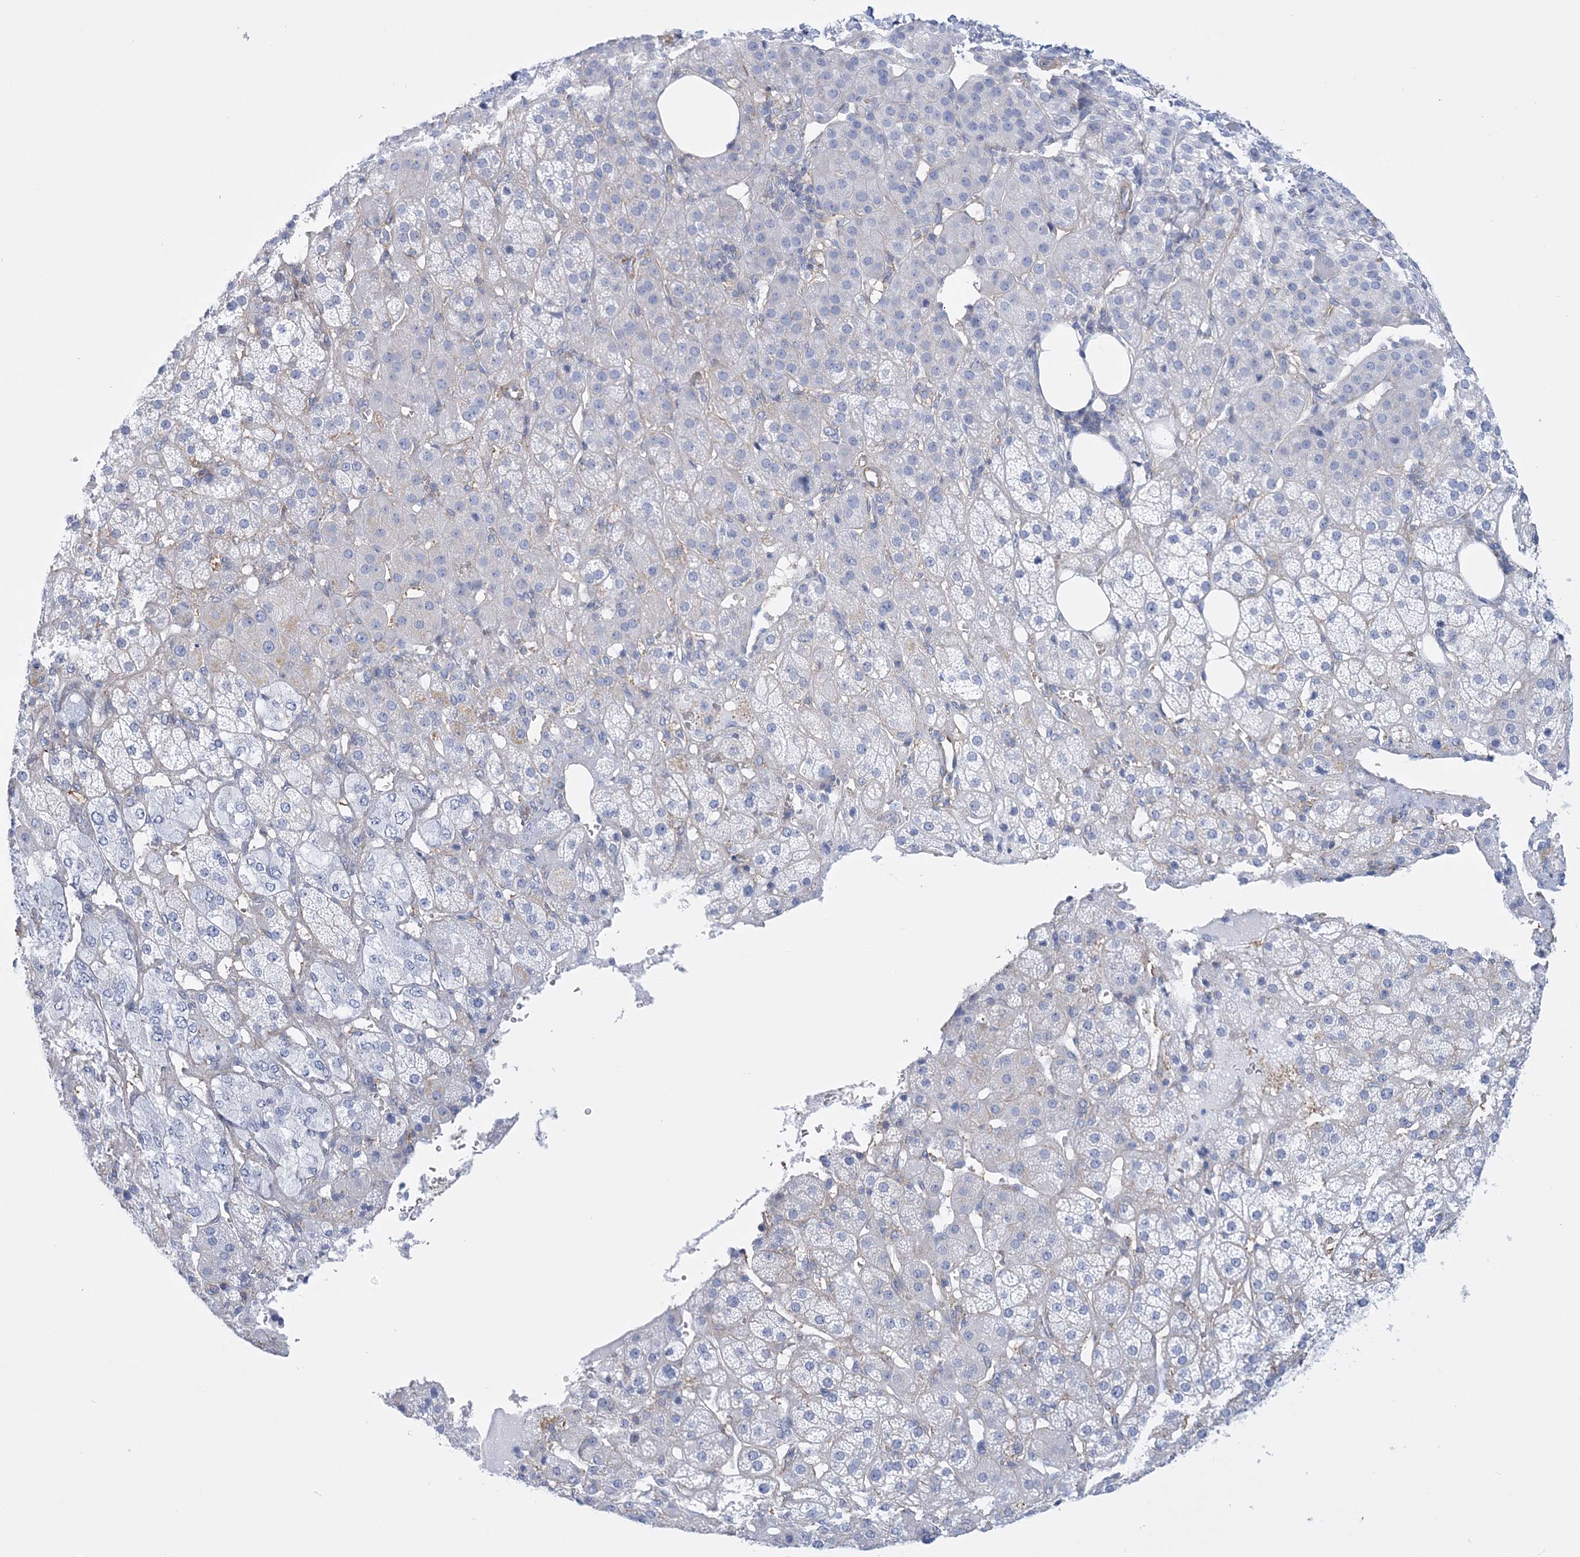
{"staining": {"intensity": "negative", "quantity": "none", "location": "none"}, "tissue": "adrenal gland", "cell_type": "Glandular cells", "image_type": "normal", "snomed": [{"axis": "morphology", "description": "Normal tissue, NOS"}, {"axis": "topography", "description": "Adrenal gland"}], "caption": "Immunohistochemistry (IHC) image of unremarkable adrenal gland: human adrenal gland stained with DAB (3,3'-diaminobenzidine) reveals no significant protein positivity in glandular cells. Nuclei are stained in blue.", "gene": "C11orf21", "patient": {"sex": "female", "age": 57}}